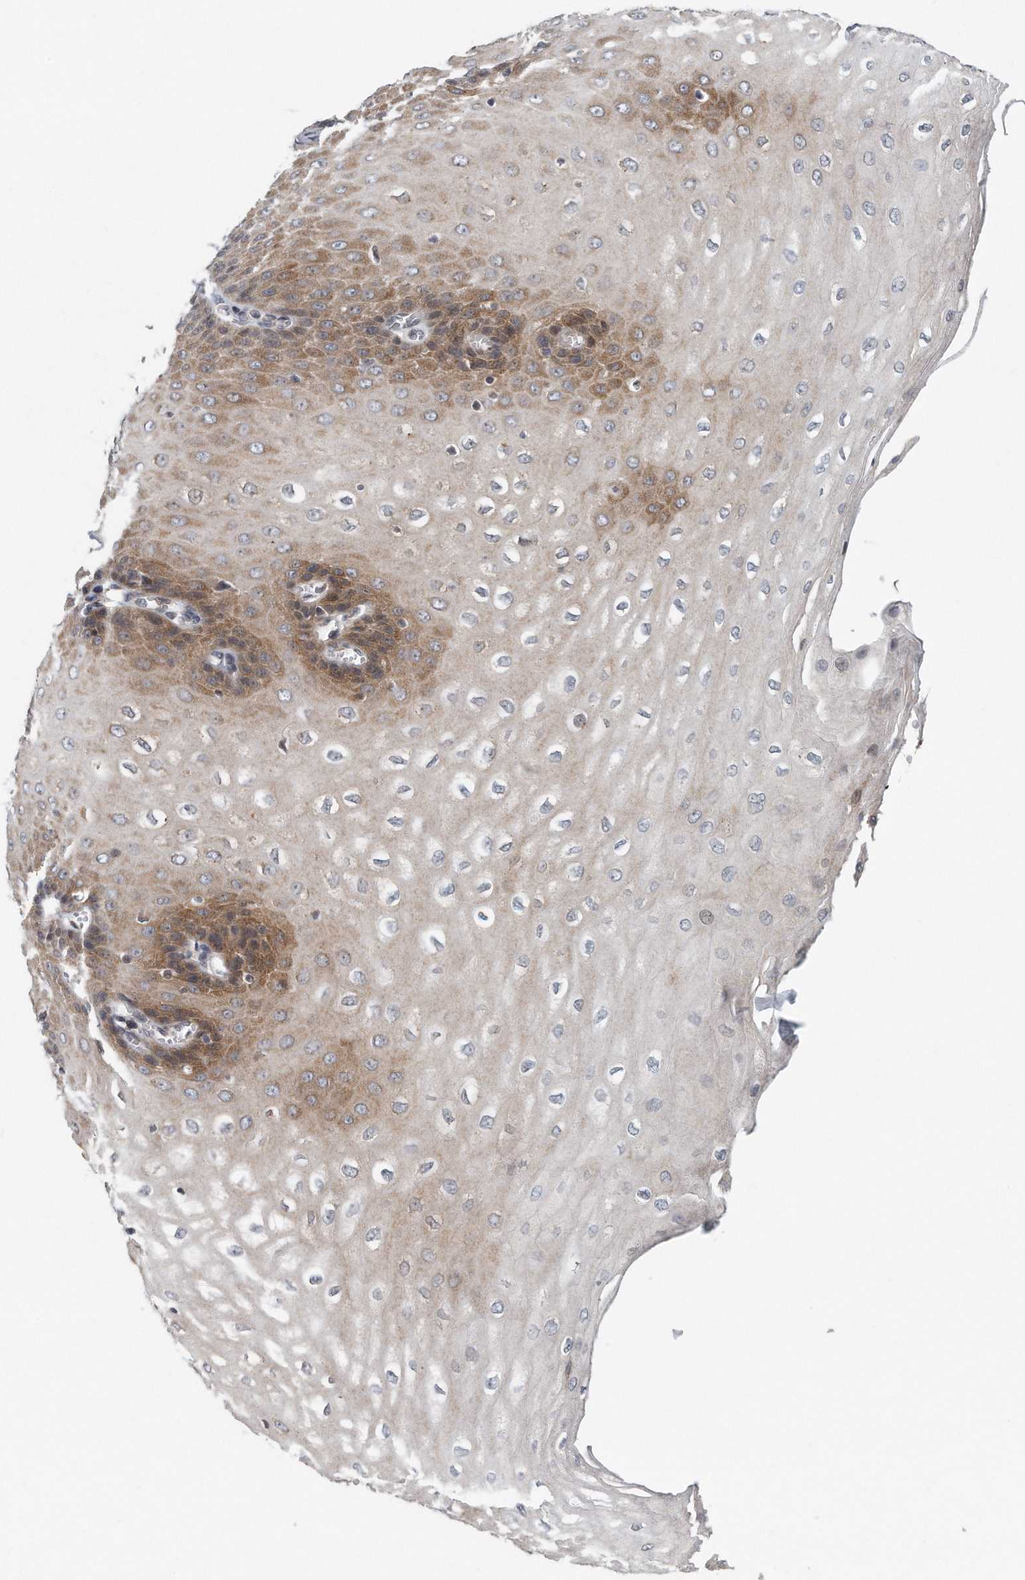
{"staining": {"intensity": "moderate", "quantity": ">75%", "location": "cytoplasmic/membranous"}, "tissue": "esophagus", "cell_type": "Squamous epithelial cells", "image_type": "normal", "snomed": [{"axis": "morphology", "description": "Normal tissue, NOS"}, {"axis": "topography", "description": "Esophagus"}], "caption": "Protein staining reveals moderate cytoplasmic/membranous positivity in about >75% of squamous epithelial cells in normal esophagus. (DAB = brown stain, brightfield microscopy at high magnification).", "gene": "VLDLR", "patient": {"sex": "male", "age": 60}}